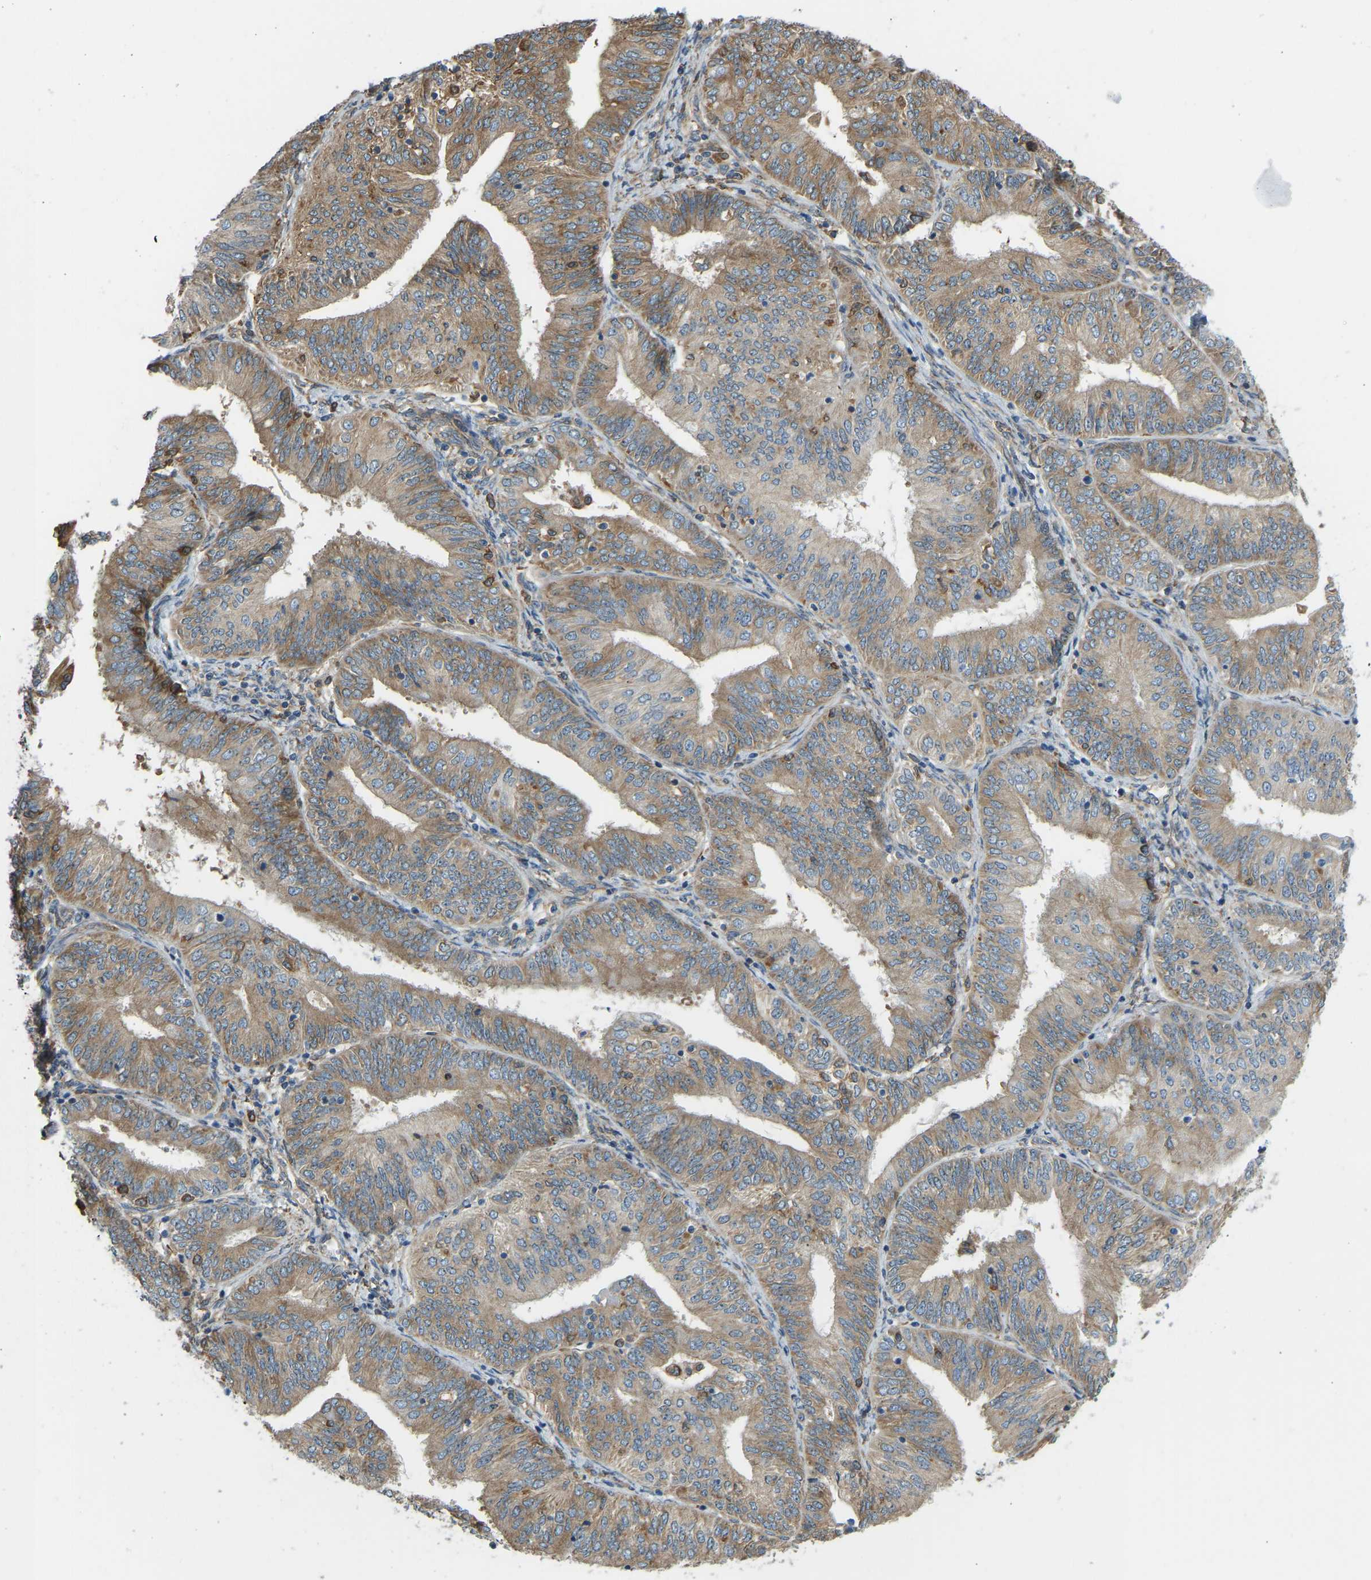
{"staining": {"intensity": "moderate", "quantity": ">75%", "location": "cytoplasmic/membranous"}, "tissue": "endometrial cancer", "cell_type": "Tumor cells", "image_type": "cancer", "snomed": [{"axis": "morphology", "description": "Adenocarcinoma, NOS"}, {"axis": "topography", "description": "Endometrium"}], "caption": "Endometrial cancer (adenocarcinoma) tissue demonstrates moderate cytoplasmic/membranous positivity in about >75% of tumor cells", "gene": "OS9", "patient": {"sex": "female", "age": 58}}